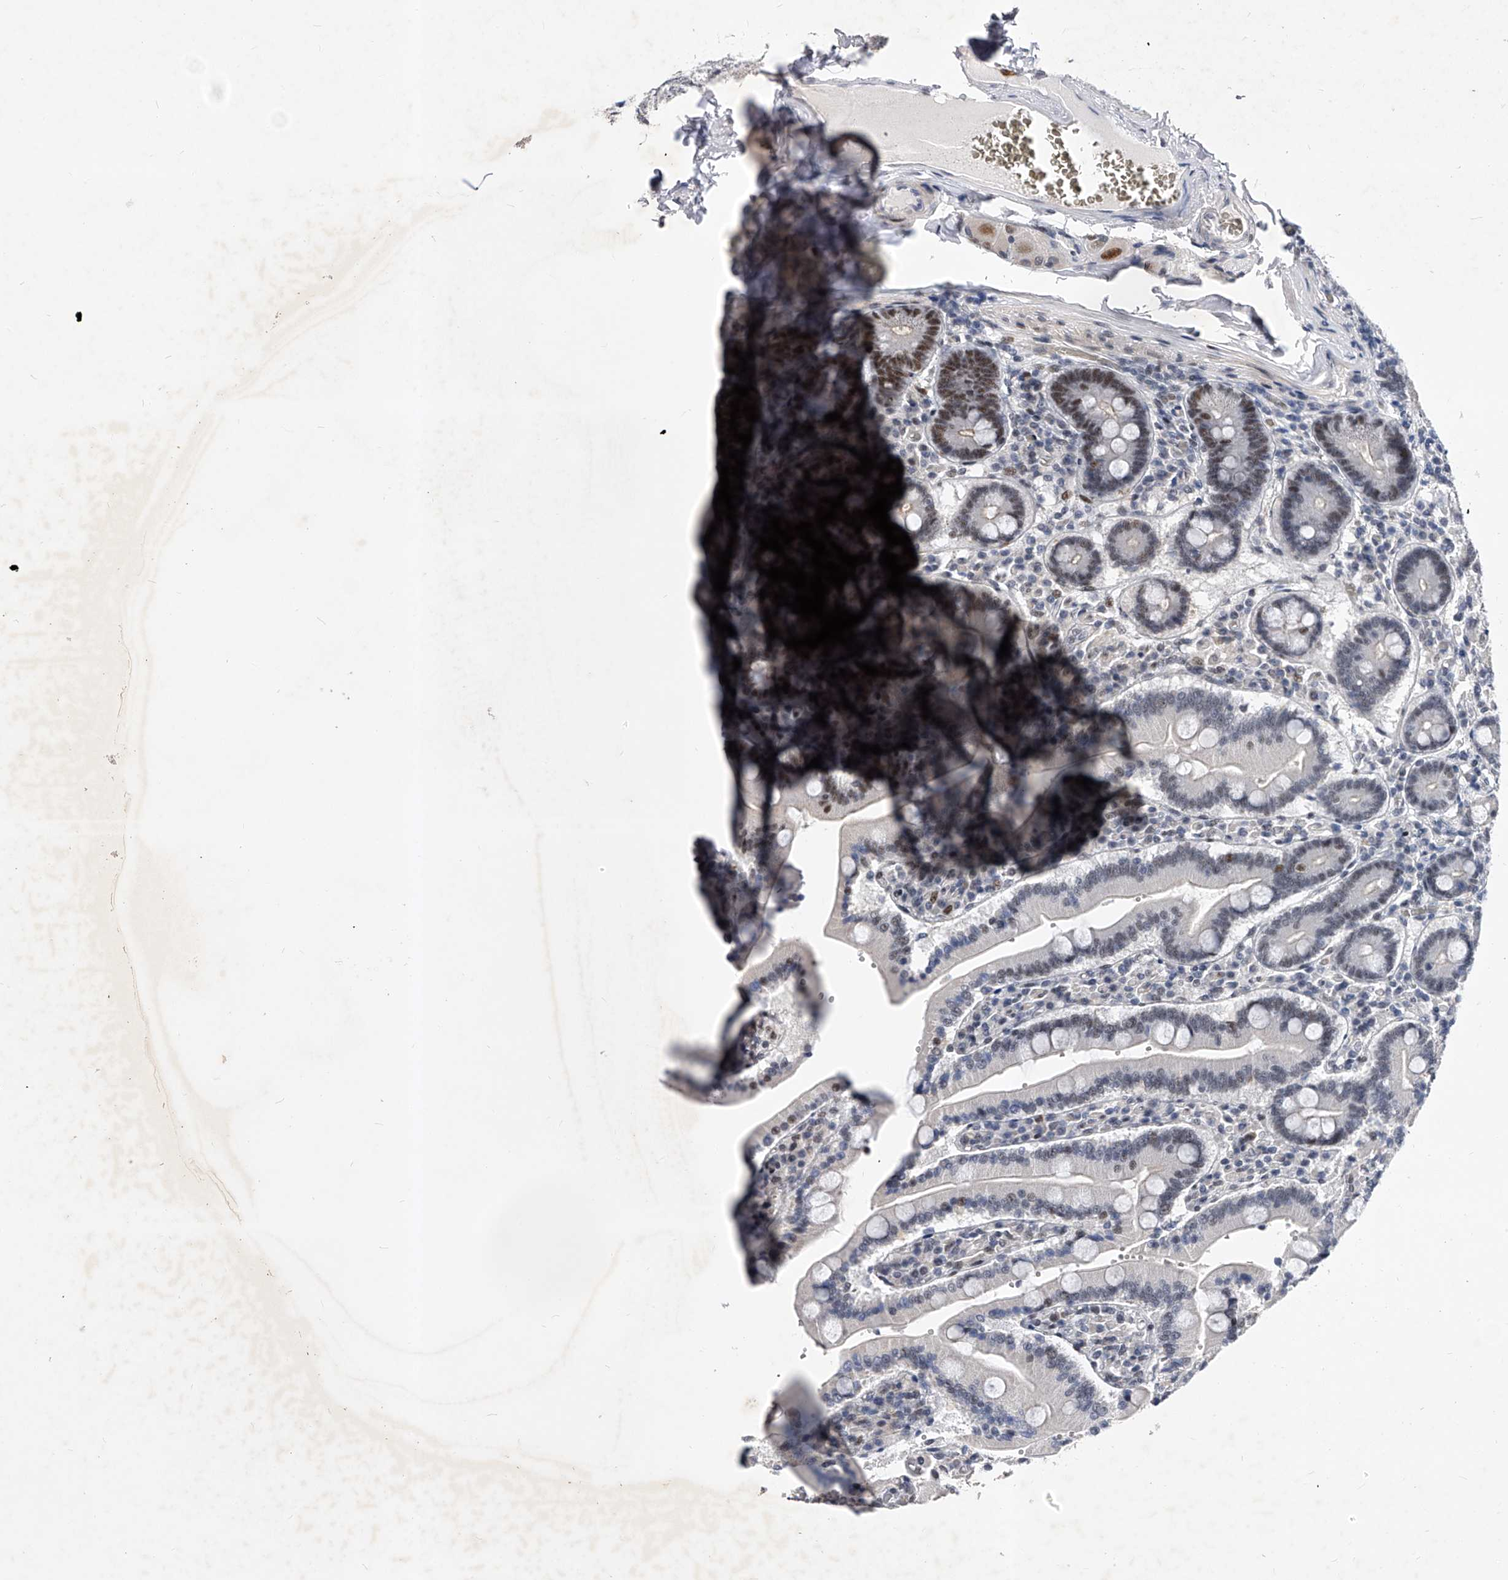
{"staining": {"intensity": "moderate", "quantity": "25%-75%", "location": "nuclear"}, "tissue": "duodenum", "cell_type": "Glandular cells", "image_type": "normal", "snomed": [{"axis": "morphology", "description": "Normal tissue, NOS"}, {"axis": "topography", "description": "Duodenum"}], "caption": "This is a histology image of immunohistochemistry staining of normal duodenum, which shows moderate staining in the nuclear of glandular cells.", "gene": "TESK2", "patient": {"sex": "female", "age": 62}}